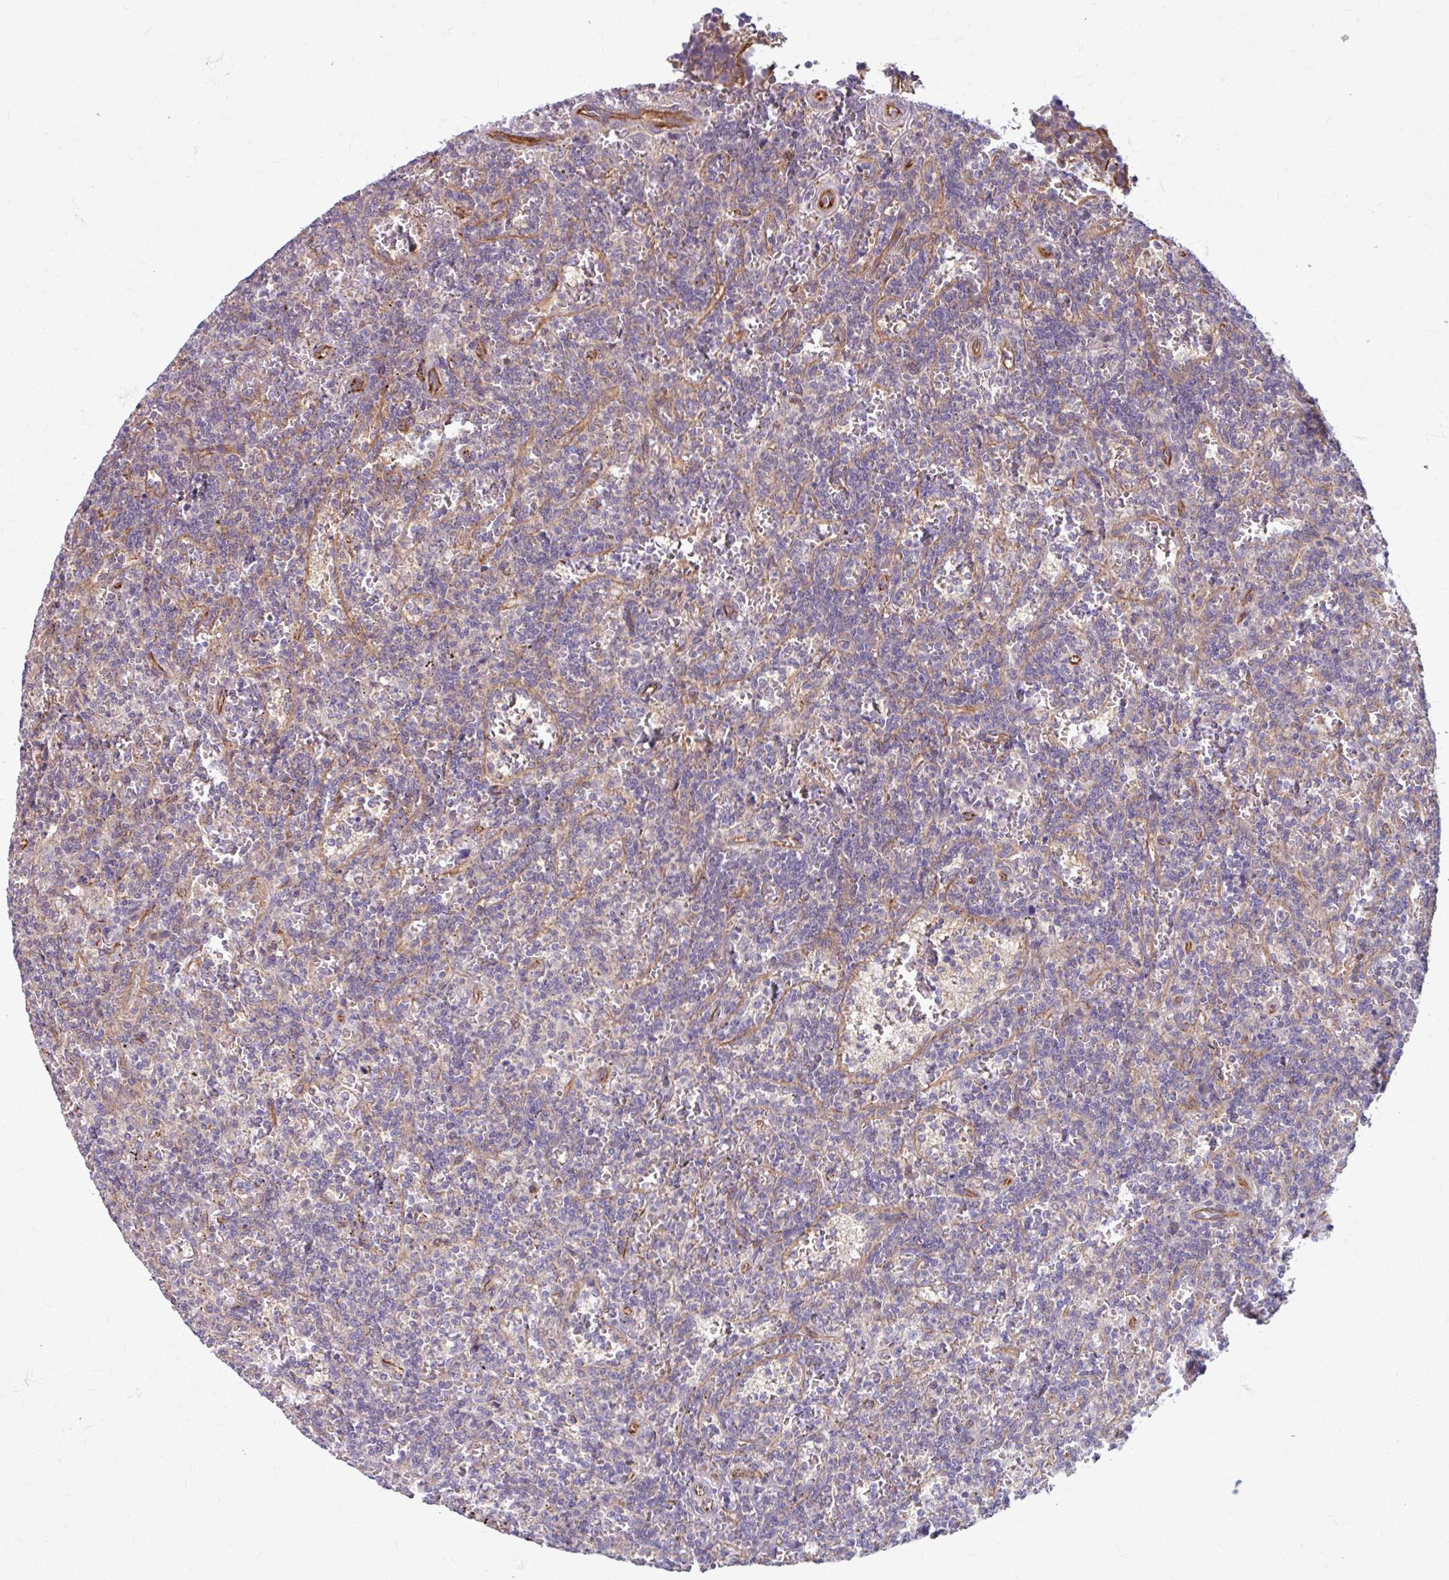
{"staining": {"intensity": "negative", "quantity": "none", "location": "none"}, "tissue": "lymphoma", "cell_type": "Tumor cells", "image_type": "cancer", "snomed": [{"axis": "morphology", "description": "Malignant lymphoma, non-Hodgkin's type, Low grade"}, {"axis": "topography", "description": "Spleen"}], "caption": "The IHC micrograph has no significant staining in tumor cells of malignant lymphoma, non-Hodgkin's type (low-grade) tissue.", "gene": "DAAM2", "patient": {"sex": "male", "age": 73}}